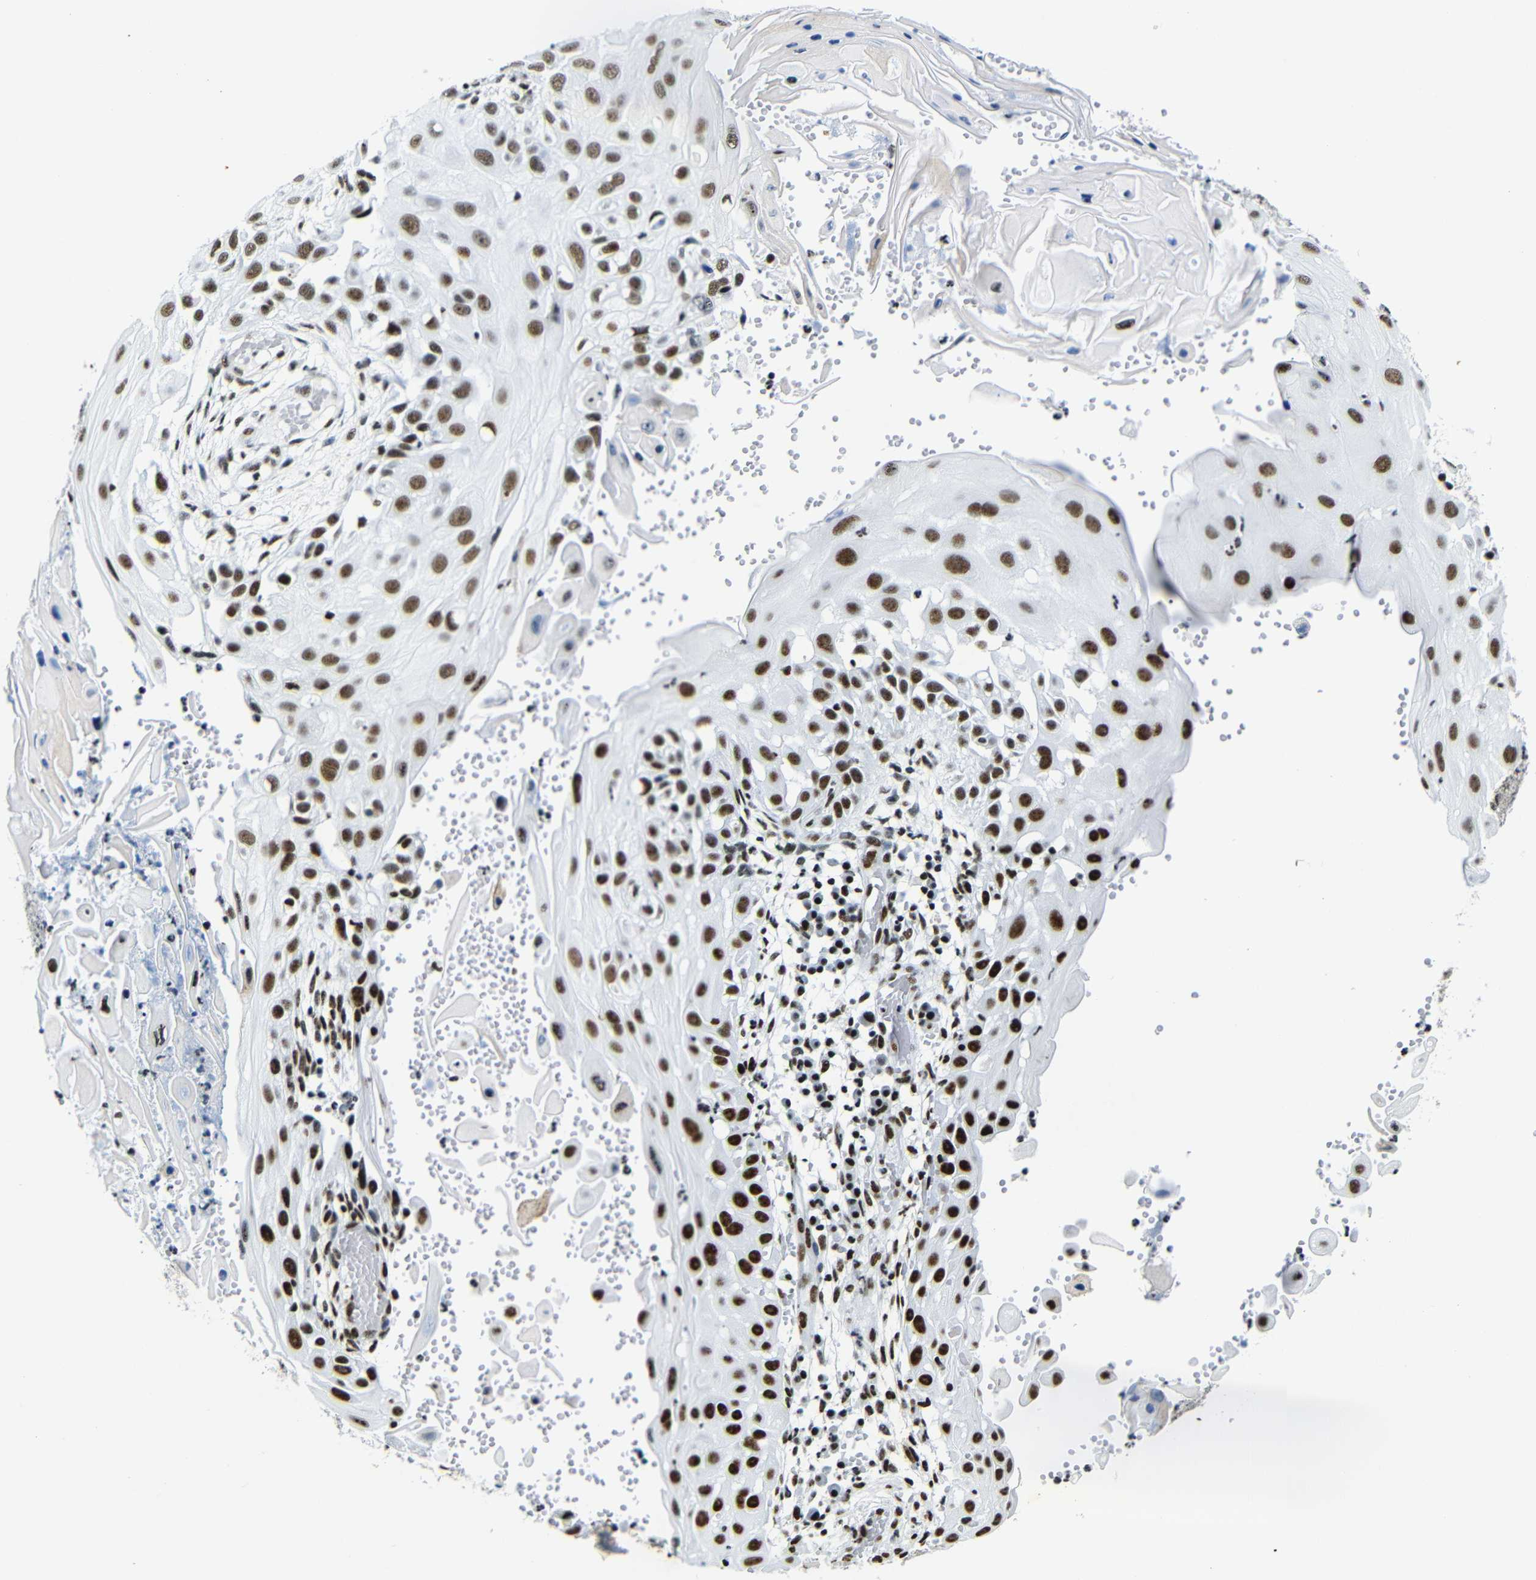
{"staining": {"intensity": "strong", "quantity": ">75%", "location": "nuclear"}, "tissue": "skin cancer", "cell_type": "Tumor cells", "image_type": "cancer", "snomed": [{"axis": "morphology", "description": "Squamous cell carcinoma, NOS"}, {"axis": "topography", "description": "Skin"}], "caption": "DAB immunohistochemical staining of skin cancer (squamous cell carcinoma) demonstrates strong nuclear protein positivity in approximately >75% of tumor cells.", "gene": "SRSF1", "patient": {"sex": "female", "age": 44}}